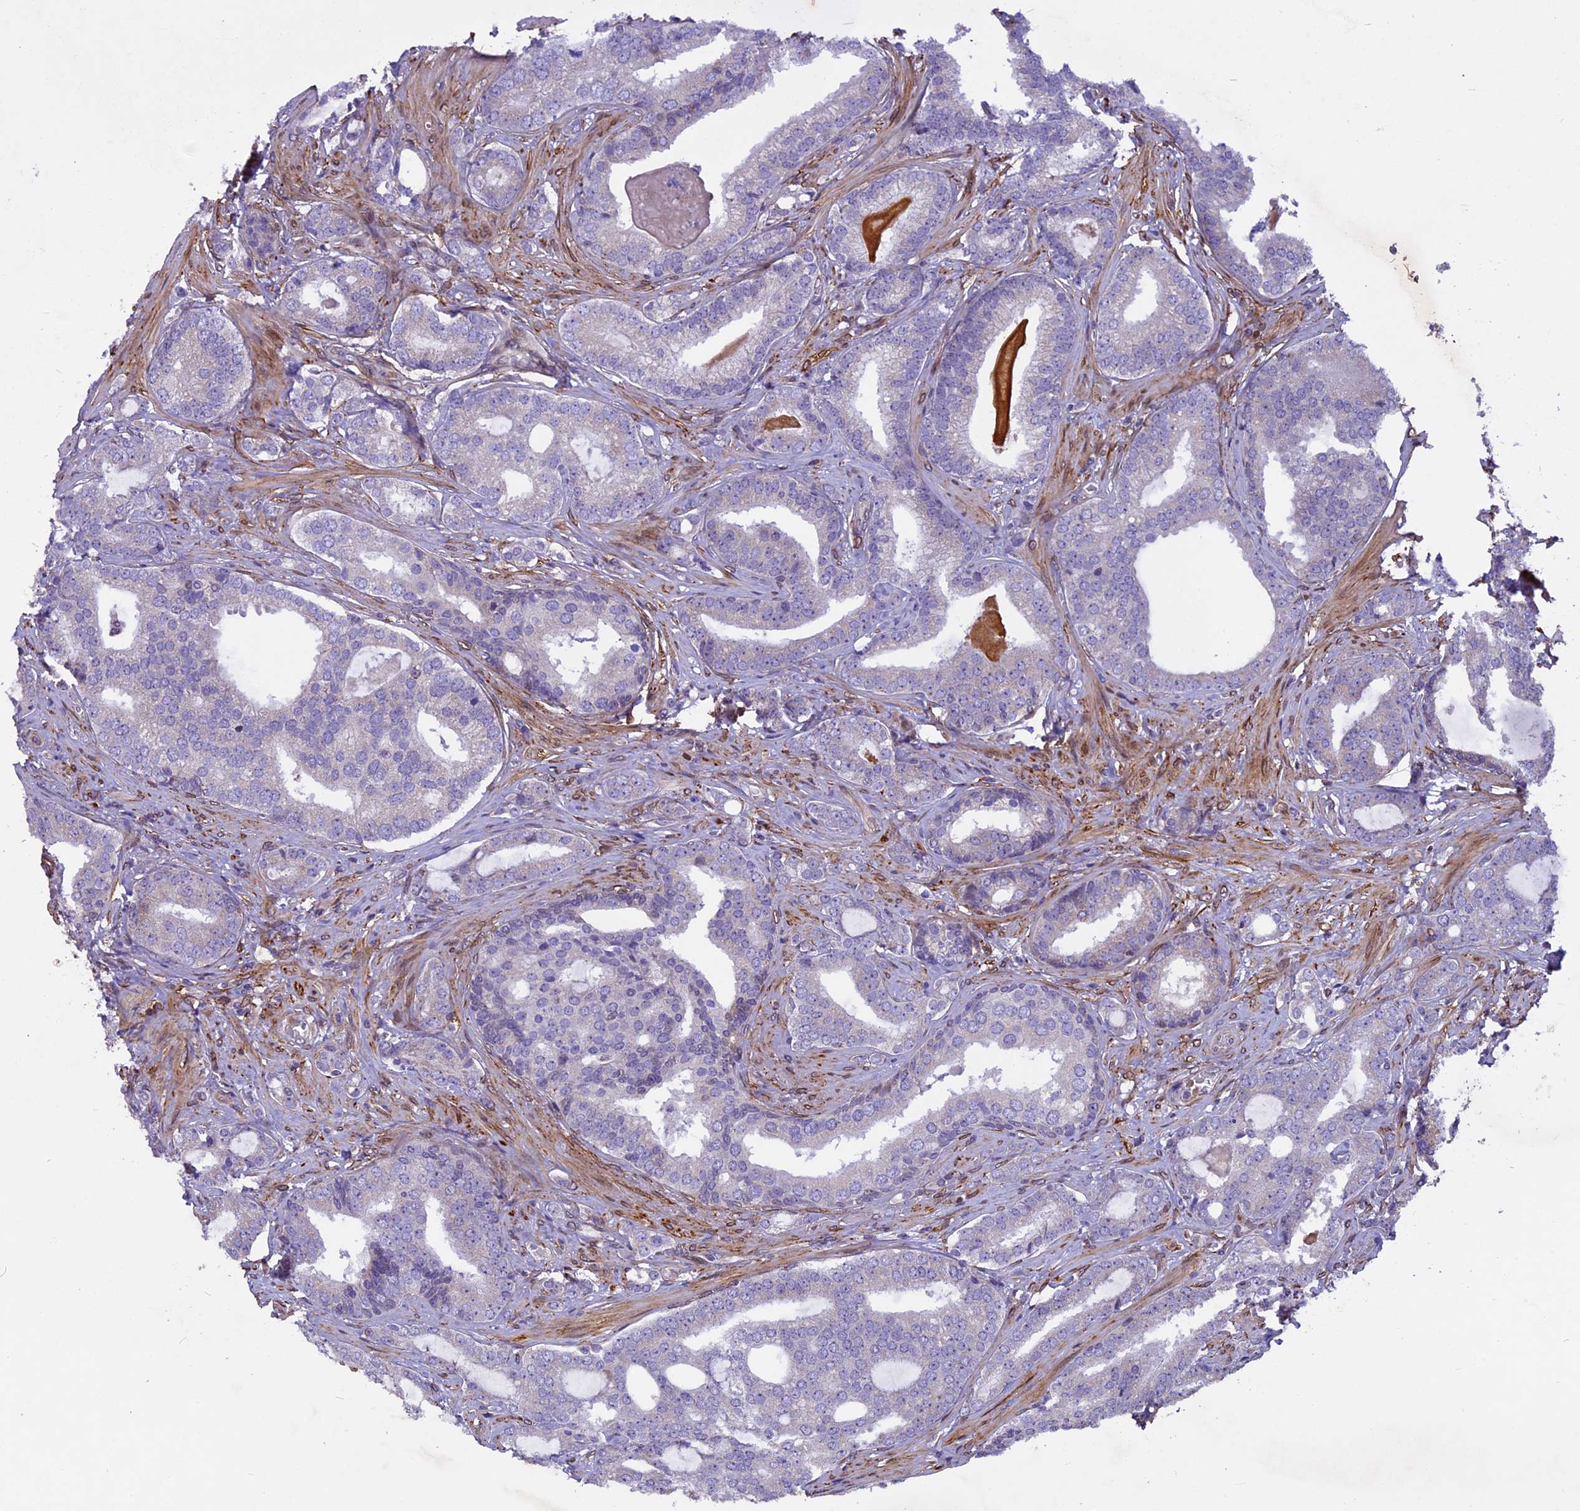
{"staining": {"intensity": "negative", "quantity": "none", "location": "none"}, "tissue": "prostate cancer", "cell_type": "Tumor cells", "image_type": "cancer", "snomed": [{"axis": "morphology", "description": "Adenocarcinoma, High grade"}, {"axis": "topography", "description": "Prostate"}], "caption": "Prostate cancer was stained to show a protein in brown. There is no significant staining in tumor cells.", "gene": "MIEF2", "patient": {"sex": "male", "age": 63}}